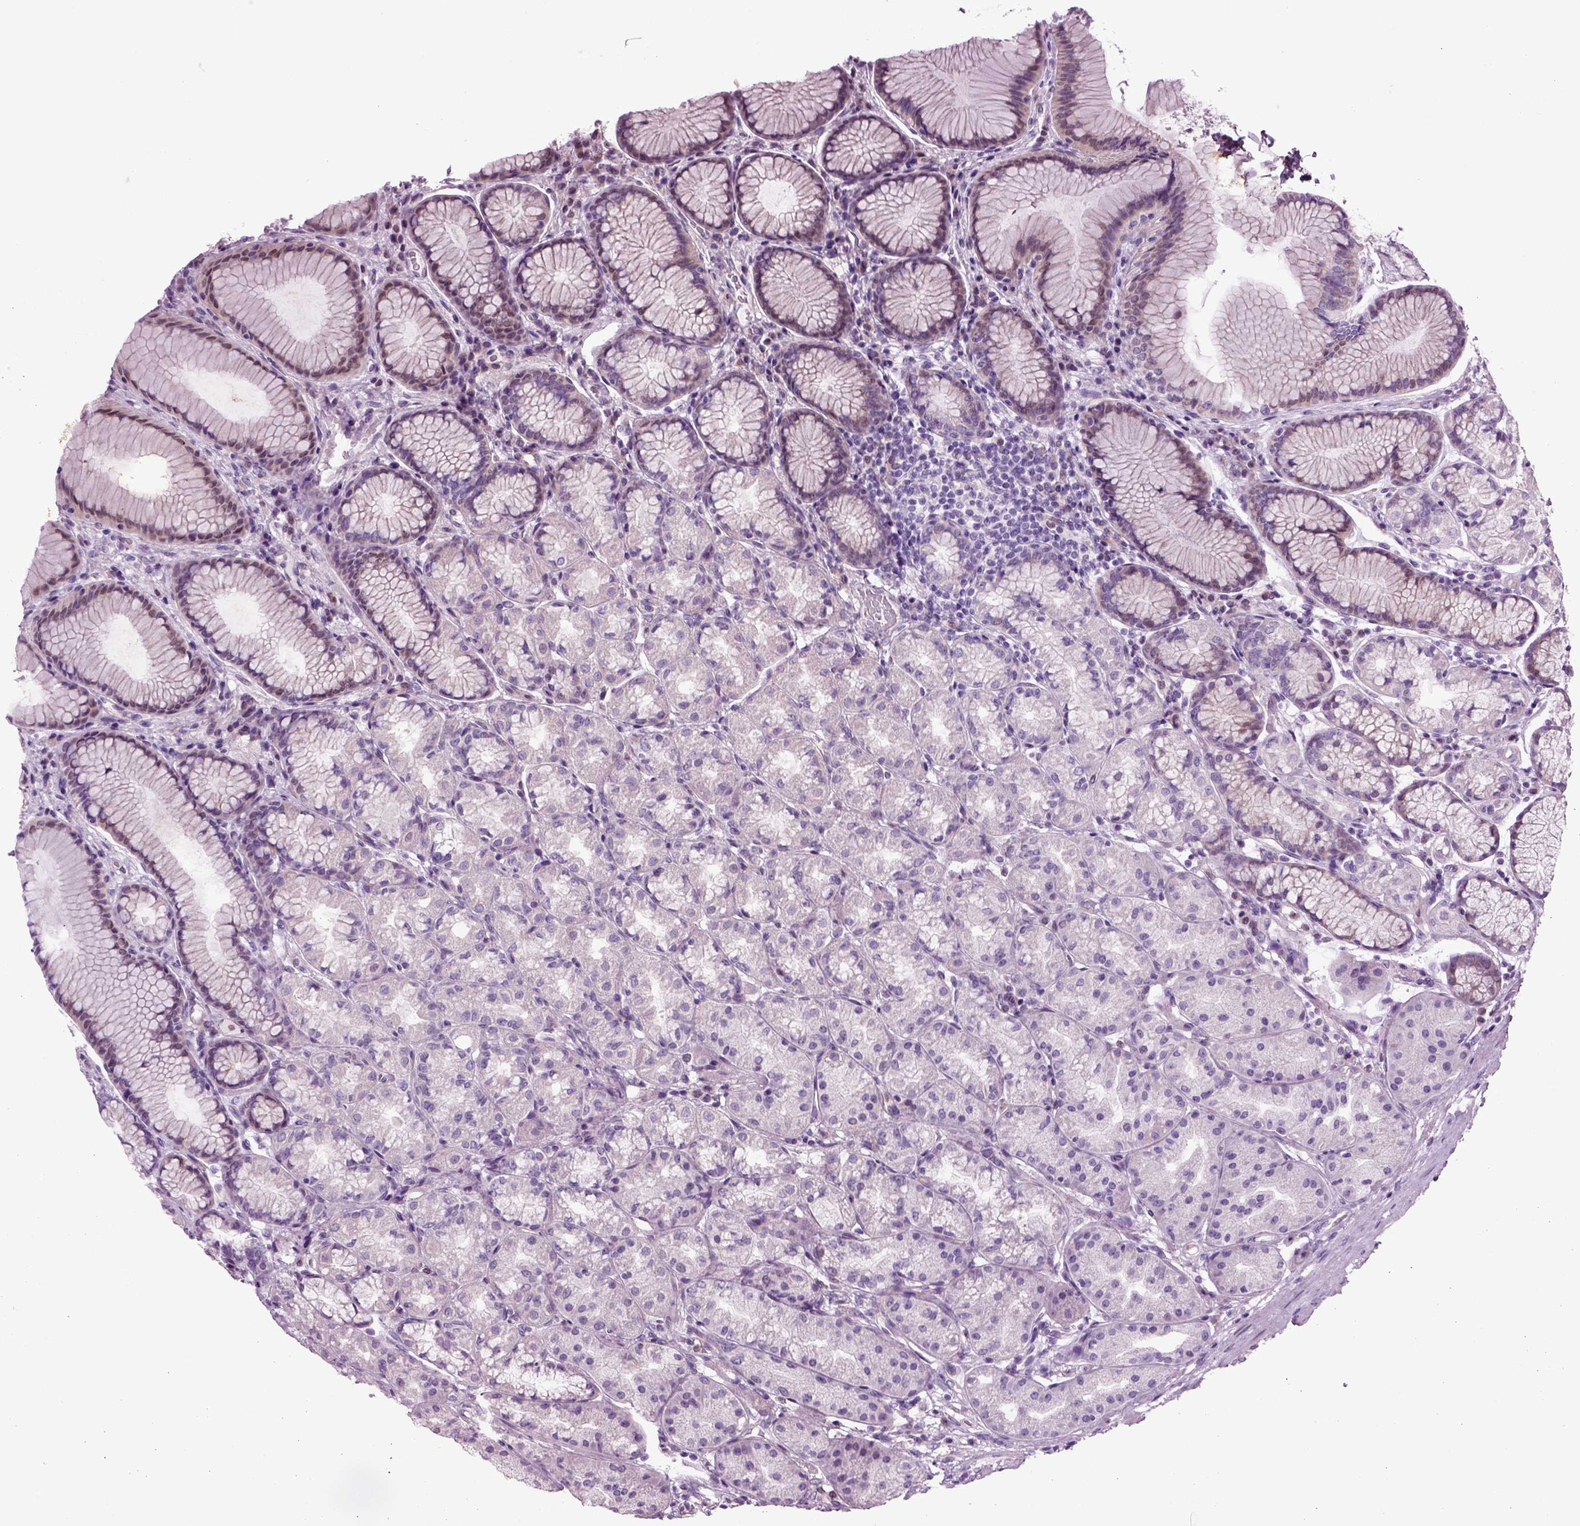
{"staining": {"intensity": "weak", "quantity": "<25%", "location": "cytoplasmic/membranous"}, "tissue": "stomach", "cell_type": "Glandular cells", "image_type": "normal", "snomed": [{"axis": "morphology", "description": "Normal tissue, NOS"}, {"axis": "morphology", "description": "Adenocarcinoma, NOS"}, {"axis": "topography", "description": "Stomach"}], "caption": "Human stomach stained for a protein using IHC reveals no positivity in glandular cells.", "gene": "ARID3A", "patient": {"sex": "female", "age": 79}}